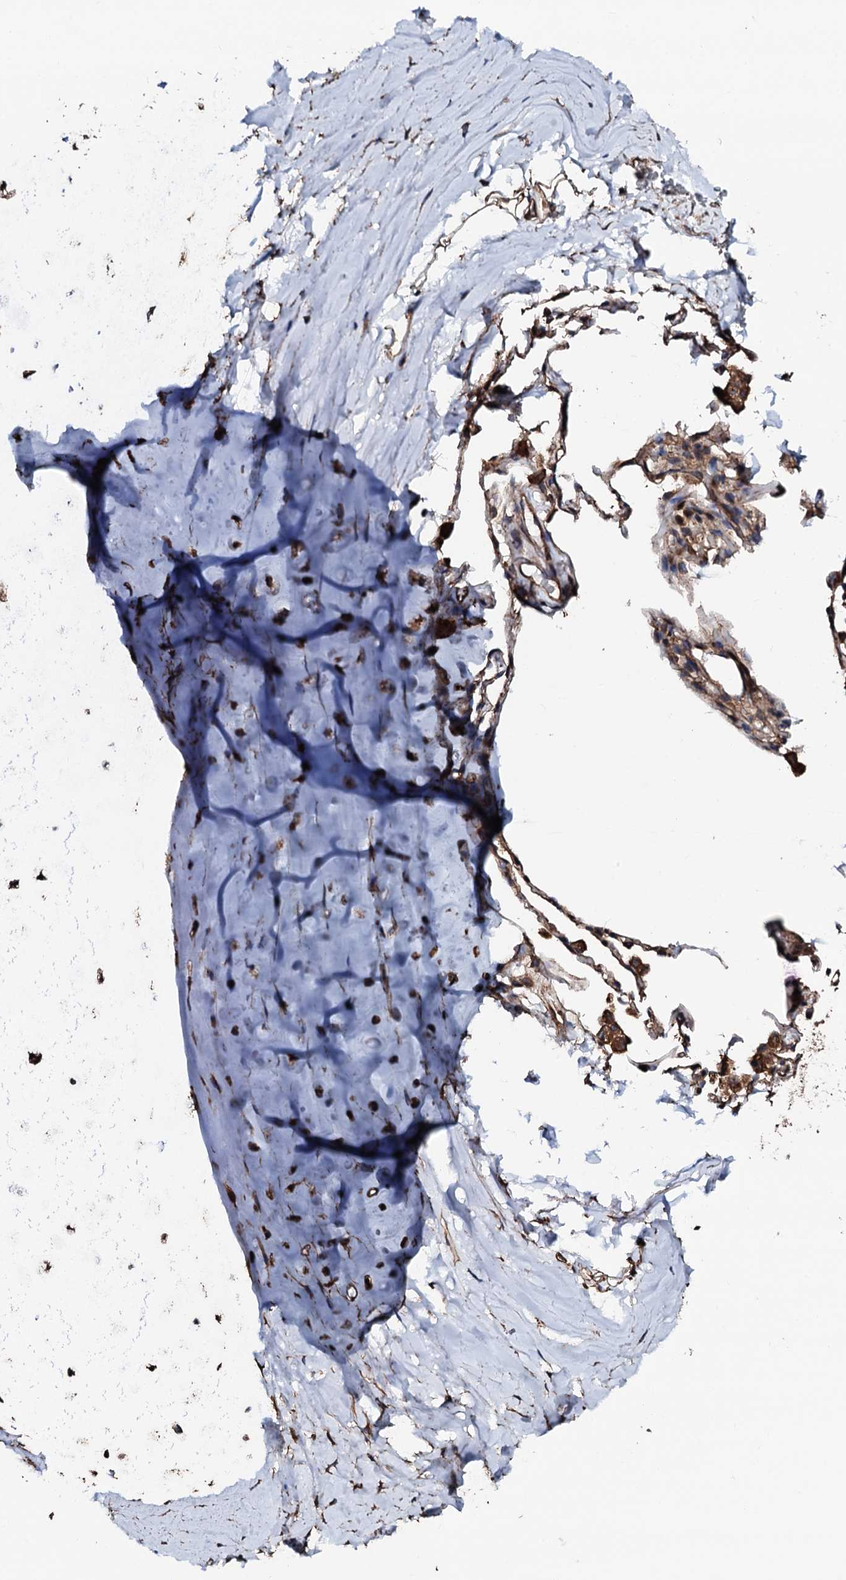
{"staining": {"intensity": "strong", "quantity": ">75%", "location": "cytoplasmic/membranous"}, "tissue": "adipose tissue", "cell_type": "Adipocytes", "image_type": "normal", "snomed": [{"axis": "morphology", "description": "Normal tissue, NOS"}, {"axis": "topography", "description": "Lymph node"}, {"axis": "topography", "description": "Bronchus"}], "caption": "Adipocytes display high levels of strong cytoplasmic/membranous expression in approximately >75% of cells in benign human adipose tissue.", "gene": "CKAP5", "patient": {"sex": "male", "age": 63}}